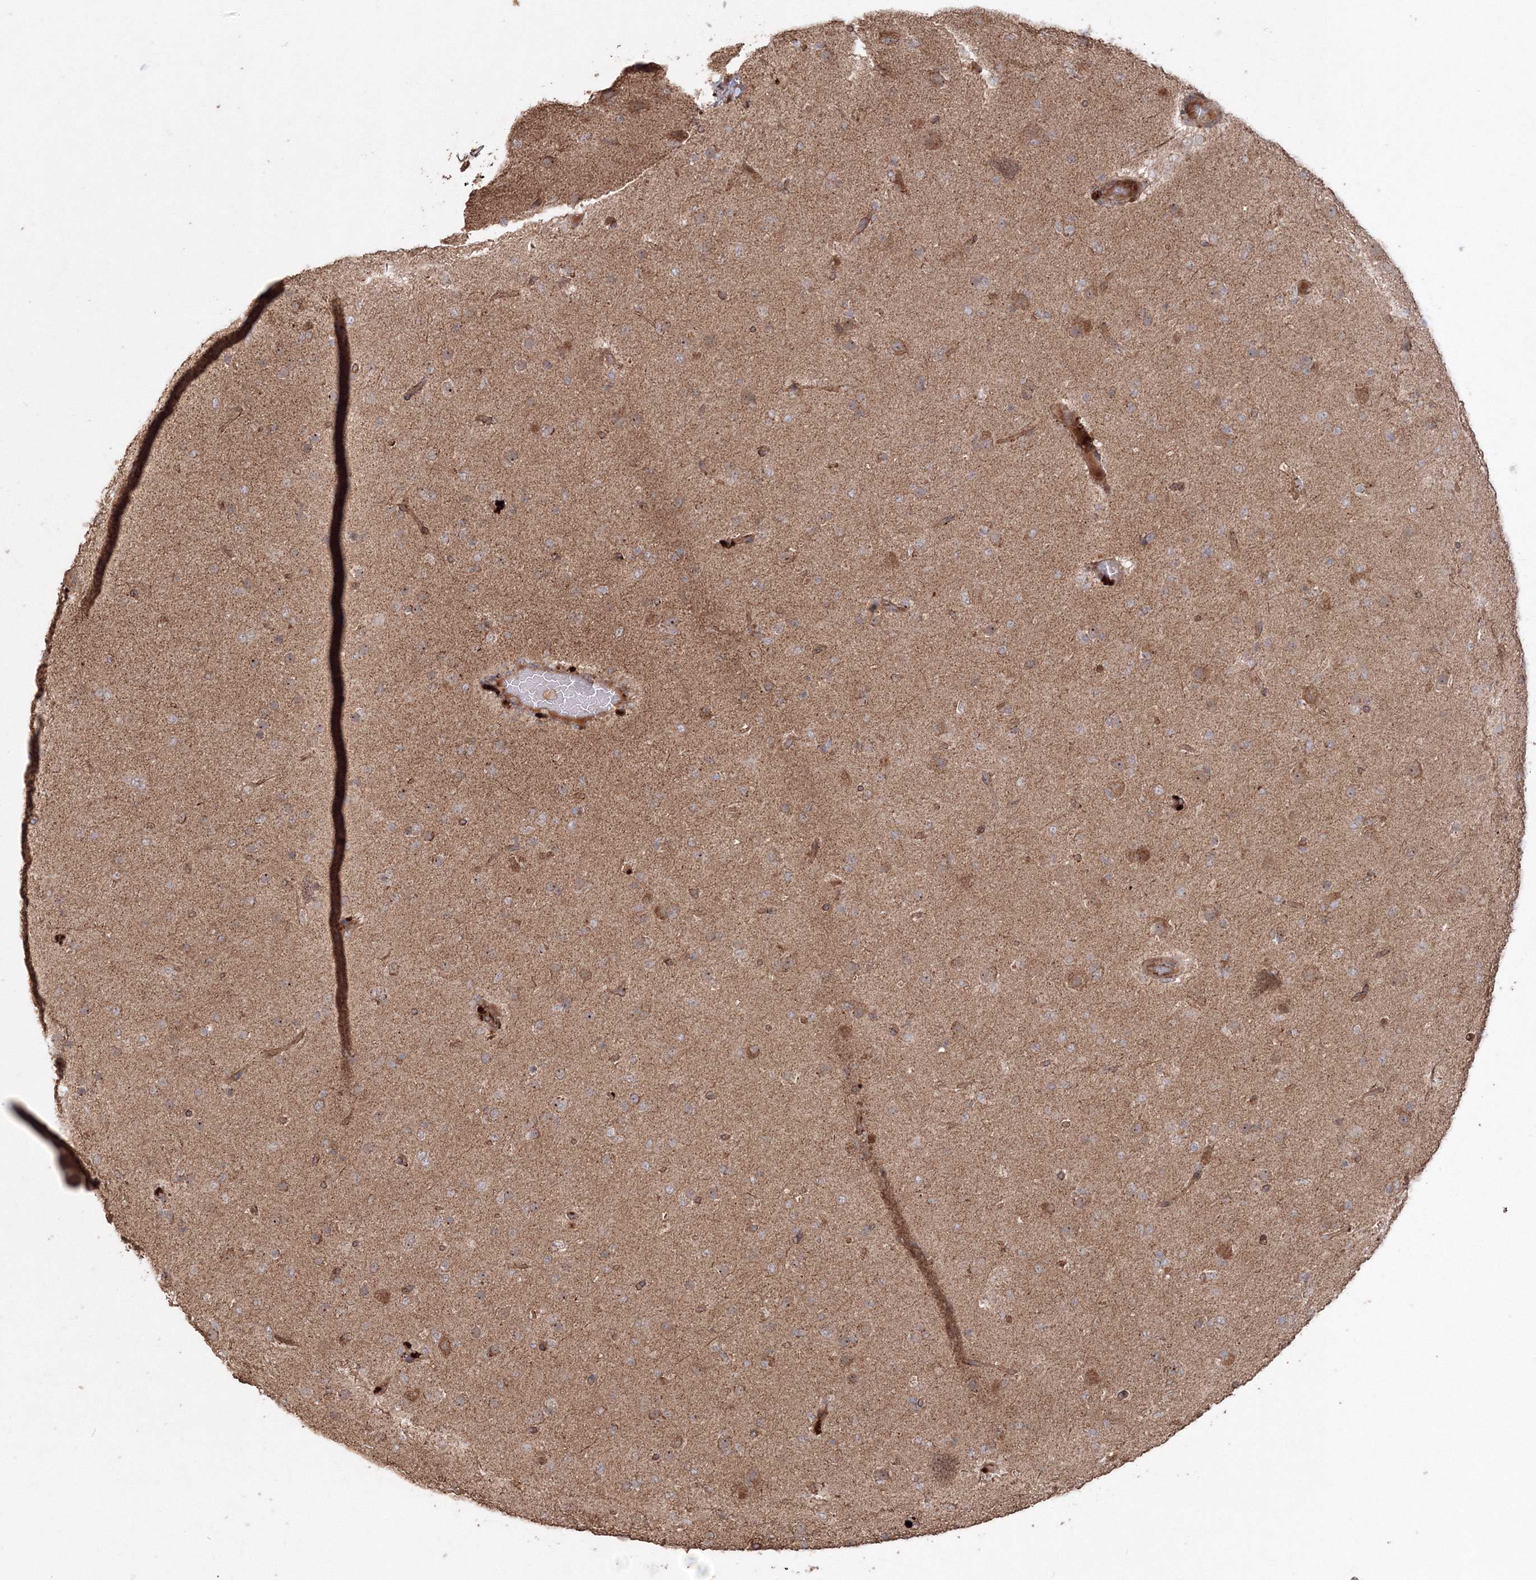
{"staining": {"intensity": "weak", "quantity": ">75%", "location": "cytoplasmic/membranous"}, "tissue": "glioma", "cell_type": "Tumor cells", "image_type": "cancer", "snomed": [{"axis": "morphology", "description": "Glioma, malignant, Low grade"}, {"axis": "topography", "description": "Brain"}], "caption": "Glioma tissue shows weak cytoplasmic/membranous staining in about >75% of tumor cells, visualized by immunohistochemistry.", "gene": "ANAPC16", "patient": {"sex": "male", "age": 65}}